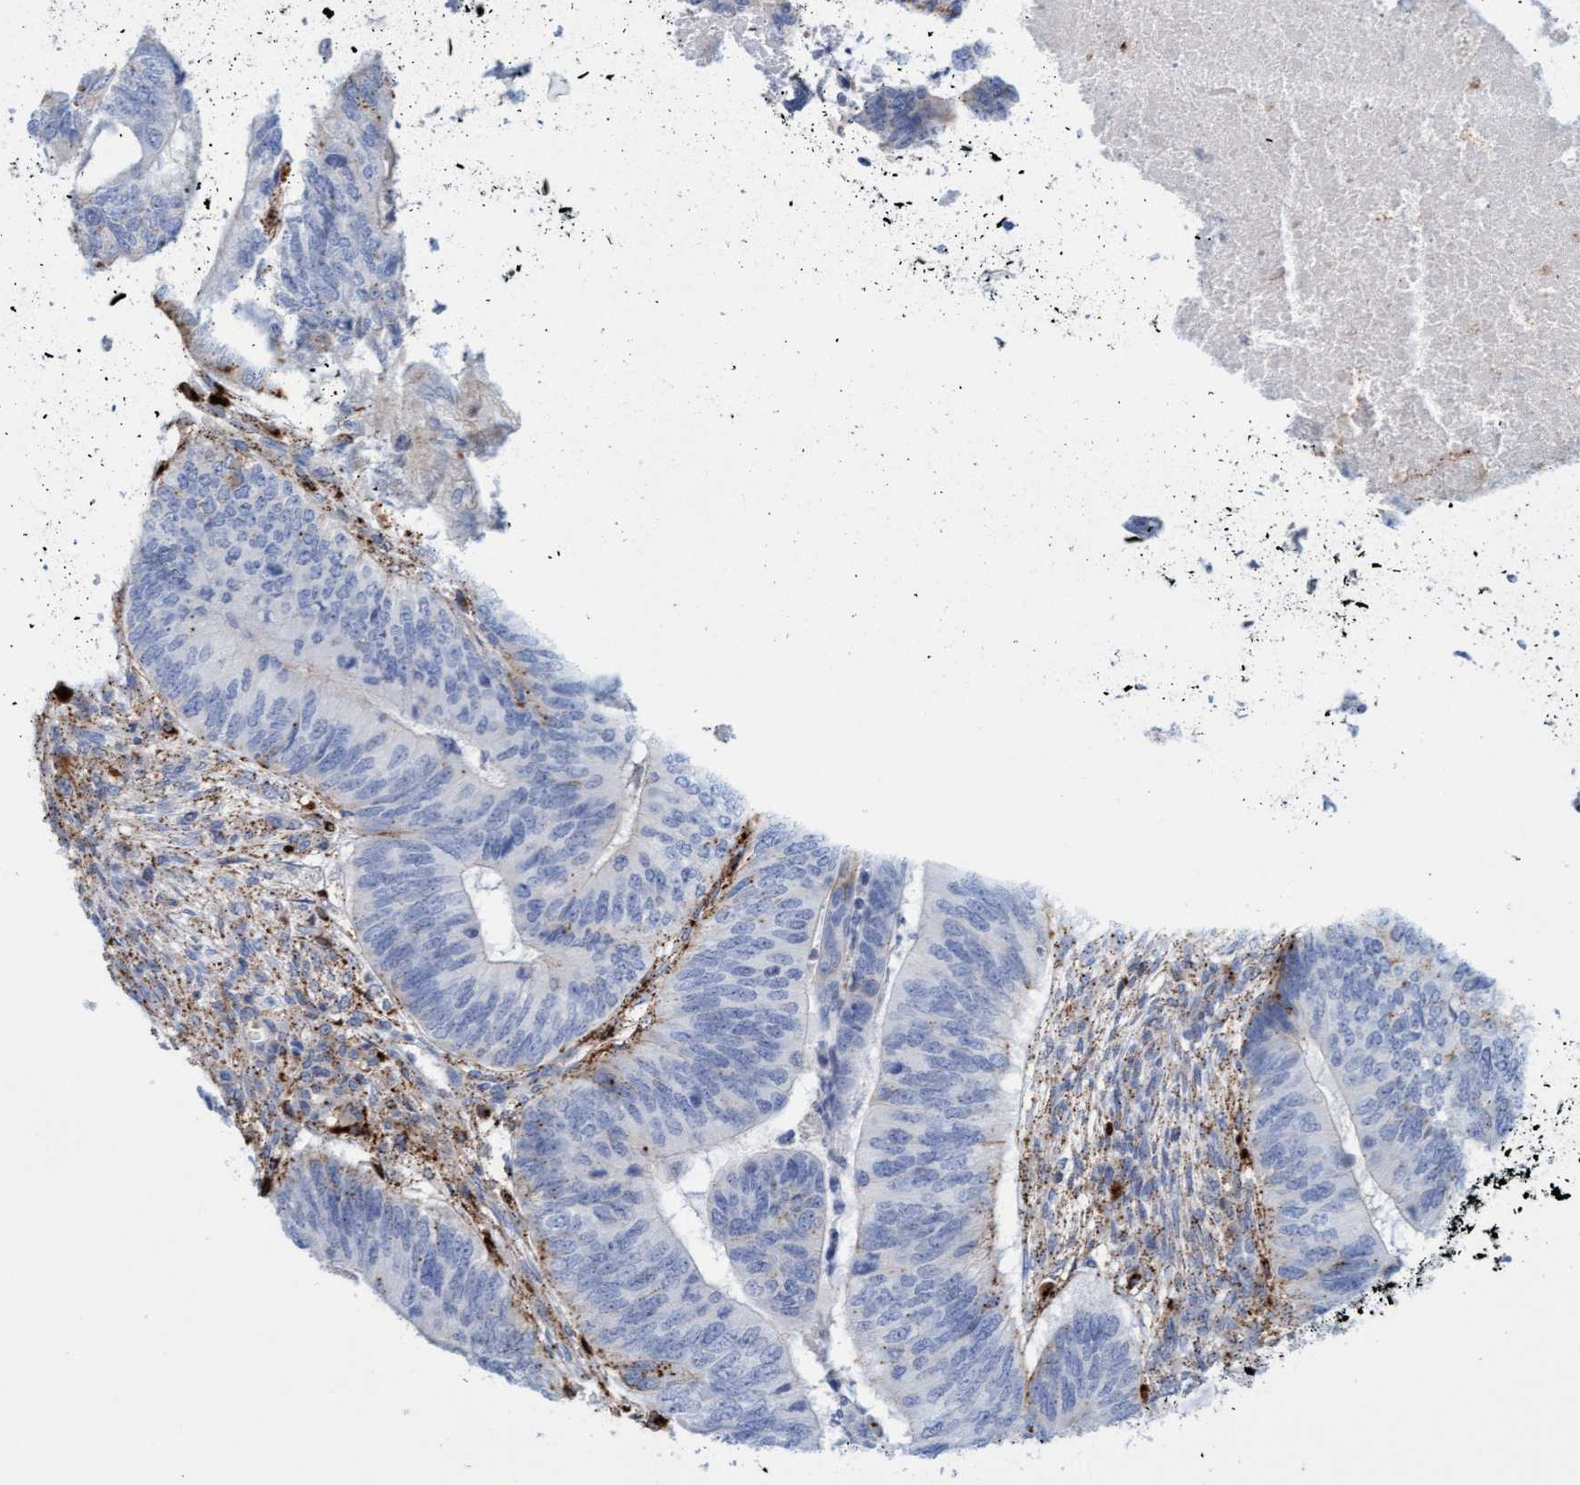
{"staining": {"intensity": "moderate", "quantity": "<25%", "location": "cytoplasmic/membranous"}, "tissue": "colorectal cancer", "cell_type": "Tumor cells", "image_type": "cancer", "snomed": [{"axis": "morphology", "description": "Adenocarcinoma, NOS"}, {"axis": "topography", "description": "Colon"}], "caption": "The image displays staining of colorectal cancer, revealing moderate cytoplasmic/membranous protein staining (brown color) within tumor cells. Immunohistochemistry stains the protein in brown and the nuclei are stained blue.", "gene": "SGSH", "patient": {"sex": "female", "age": 67}}